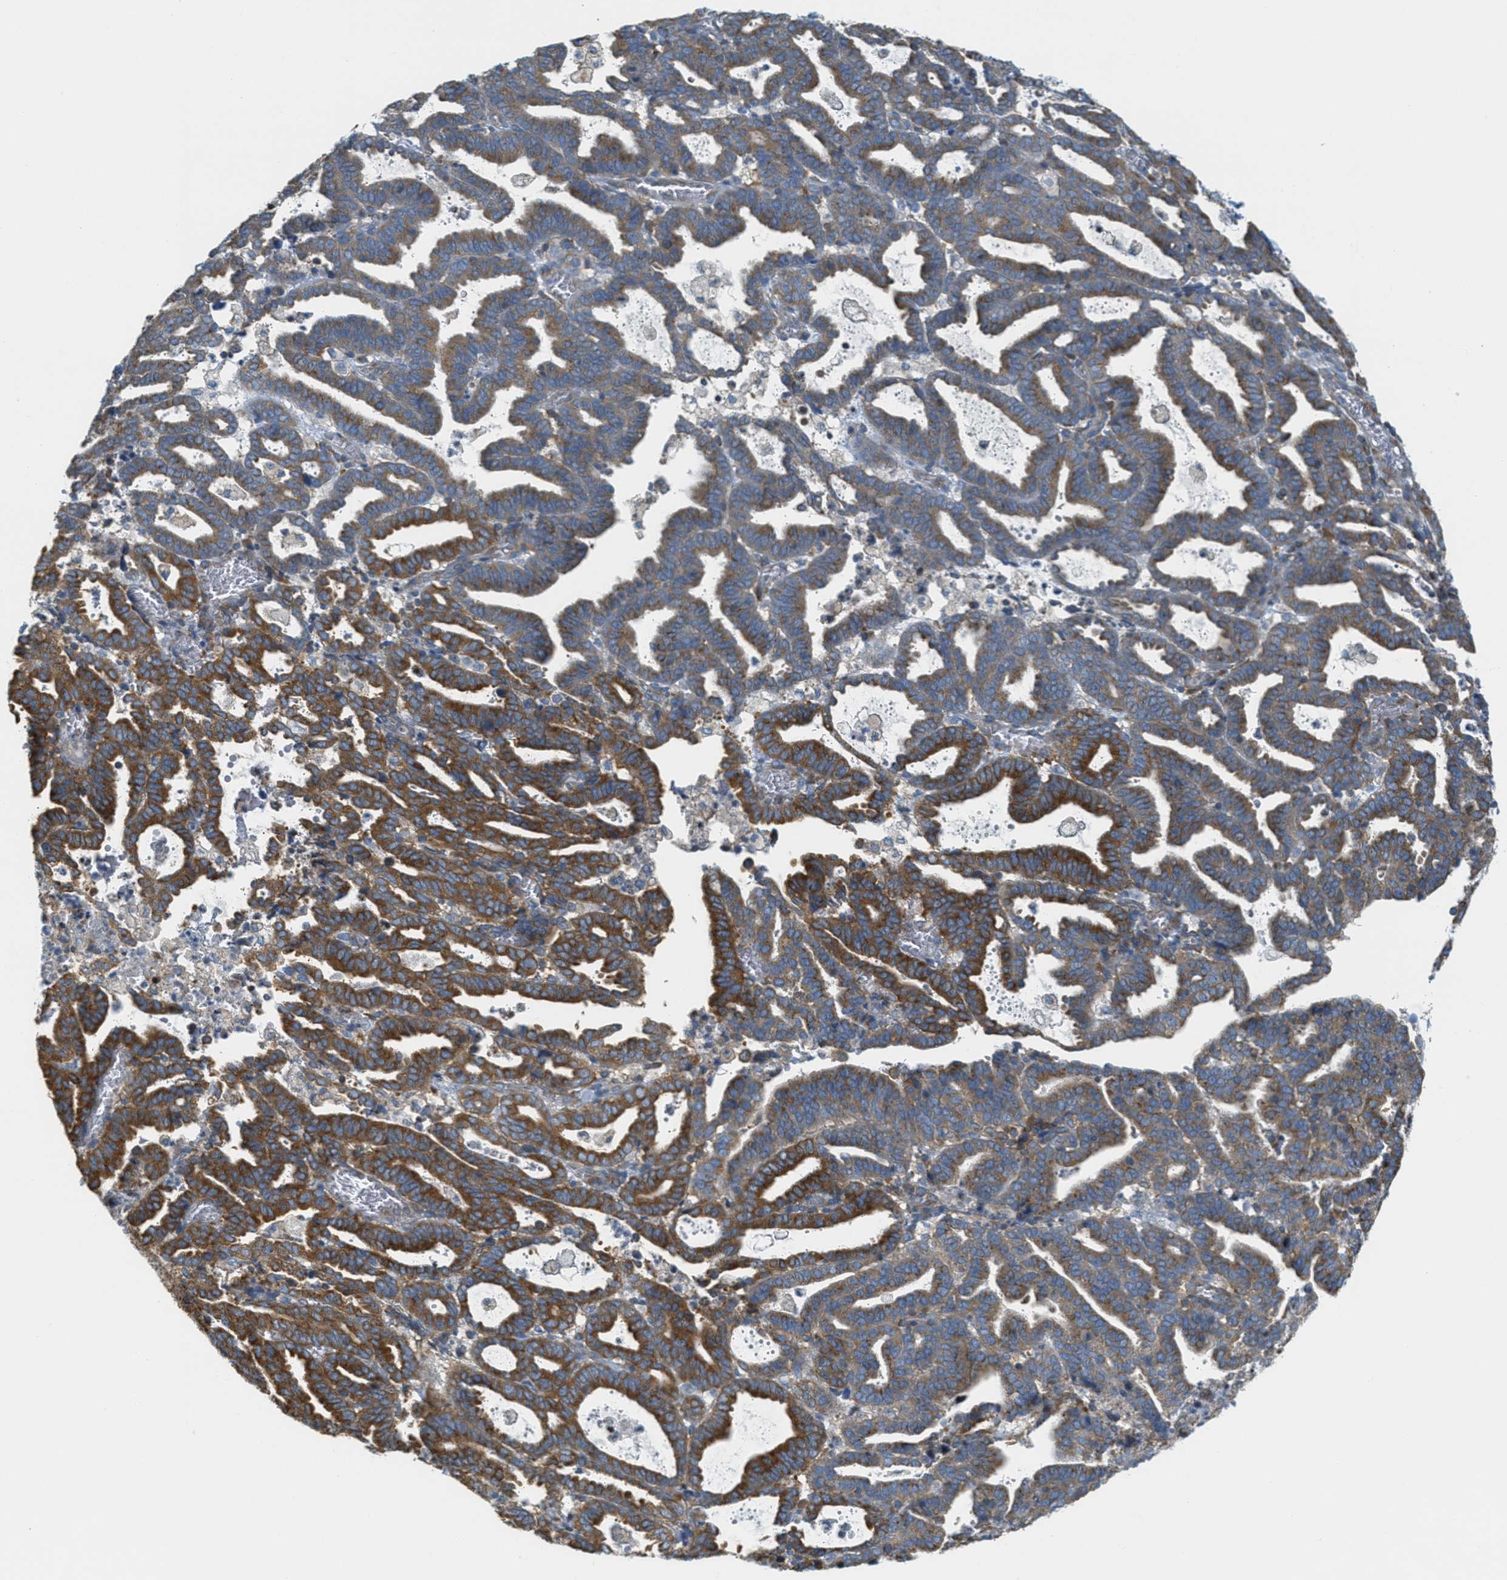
{"staining": {"intensity": "moderate", "quantity": "25%-75%", "location": "cytoplasmic/membranous"}, "tissue": "endometrial cancer", "cell_type": "Tumor cells", "image_type": "cancer", "snomed": [{"axis": "morphology", "description": "Adenocarcinoma, NOS"}, {"axis": "topography", "description": "Uterus"}], "caption": "A brown stain highlights moderate cytoplasmic/membranous staining of a protein in human endometrial cancer (adenocarcinoma) tumor cells. The protein is shown in brown color, while the nuclei are stained blue.", "gene": "ABCF1", "patient": {"sex": "female", "age": 83}}